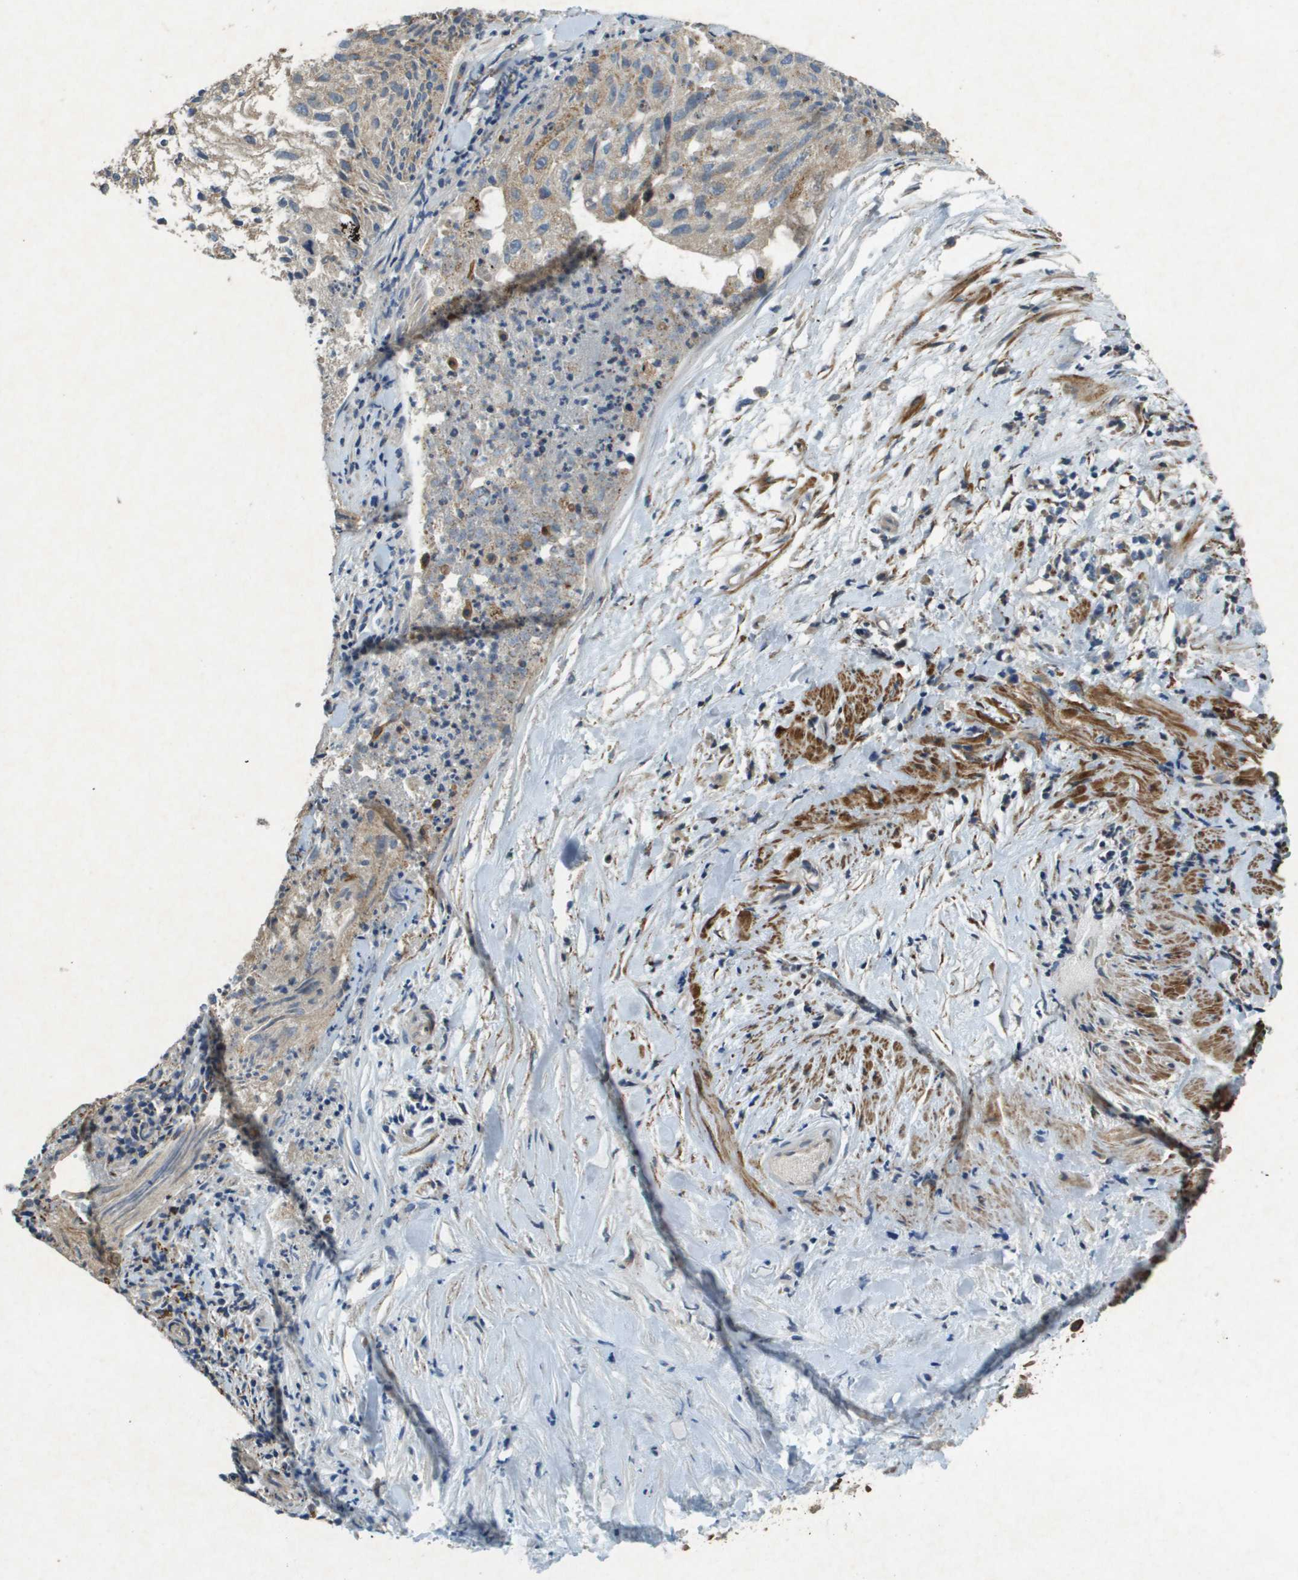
{"staining": {"intensity": "weak", "quantity": "25%-75%", "location": "cytoplasmic/membranous"}, "tissue": "lung cancer", "cell_type": "Tumor cells", "image_type": "cancer", "snomed": [{"axis": "morphology", "description": "Inflammation, NOS"}, {"axis": "morphology", "description": "Squamous cell carcinoma, NOS"}, {"axis": "topography", "description": "Lymph node"}, {"axis": "topography", "description": "Soft tissue"}, {"axis": "topography", "description": "Lung"}], "caption": "Protein expression analysis of human lung cancer (squamous cell carcinoma) reveals weak cytoplasmic/membranous positivity in approximately 25%-75% of tumor cells. The staining is performed using DAB (3,3'-diaminobenzidine) brown chromogen to label protein expression. The nuclei are counter-stained blue using hematoxylin.", "gene": "CDKN2C", "patient": {"sex": "male", "age": 66}}